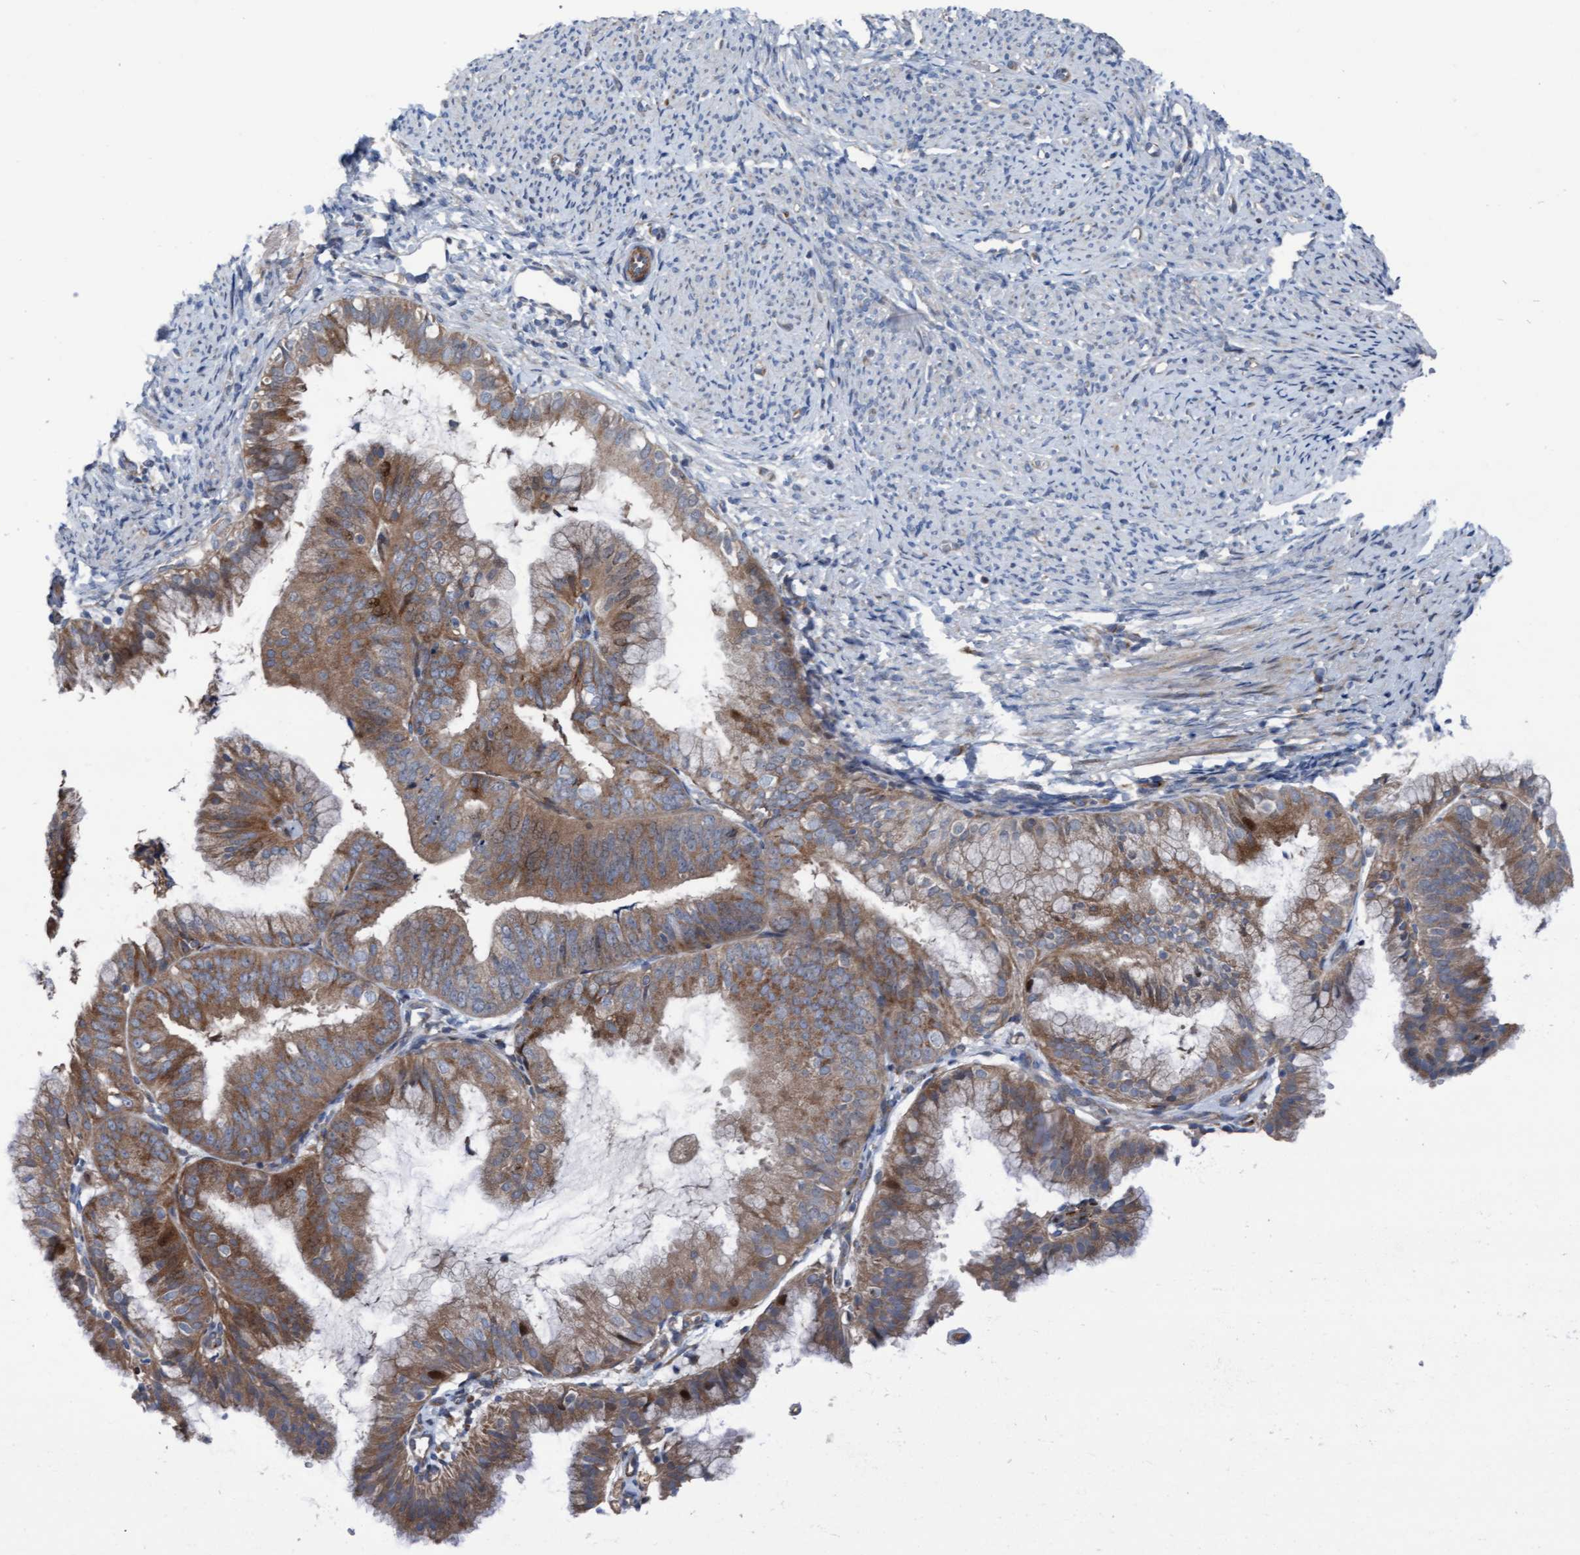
{"staining": {"intensity": "moderate", "quantity": ">75%", "location": "cytoplasmic/membranous"}, "tissue": "endometrial cancer", "cell_type": "Tumor cells", "image_type": "cancer", "snomed": [{"axis": "morphology", "description": "Adenocarcinoma, NOS"}, {"axis": "topography", "description": "Endometrium"}], "caption": "Immunohistochemical staining of human endometrial adenocarcinoma reveals medium levels of moderate cytoplasmic/membranous positivity in approximately >75% of tumor cells.", "gene": "KLHL26", "patient": {"sex": "female", "age": 63}}